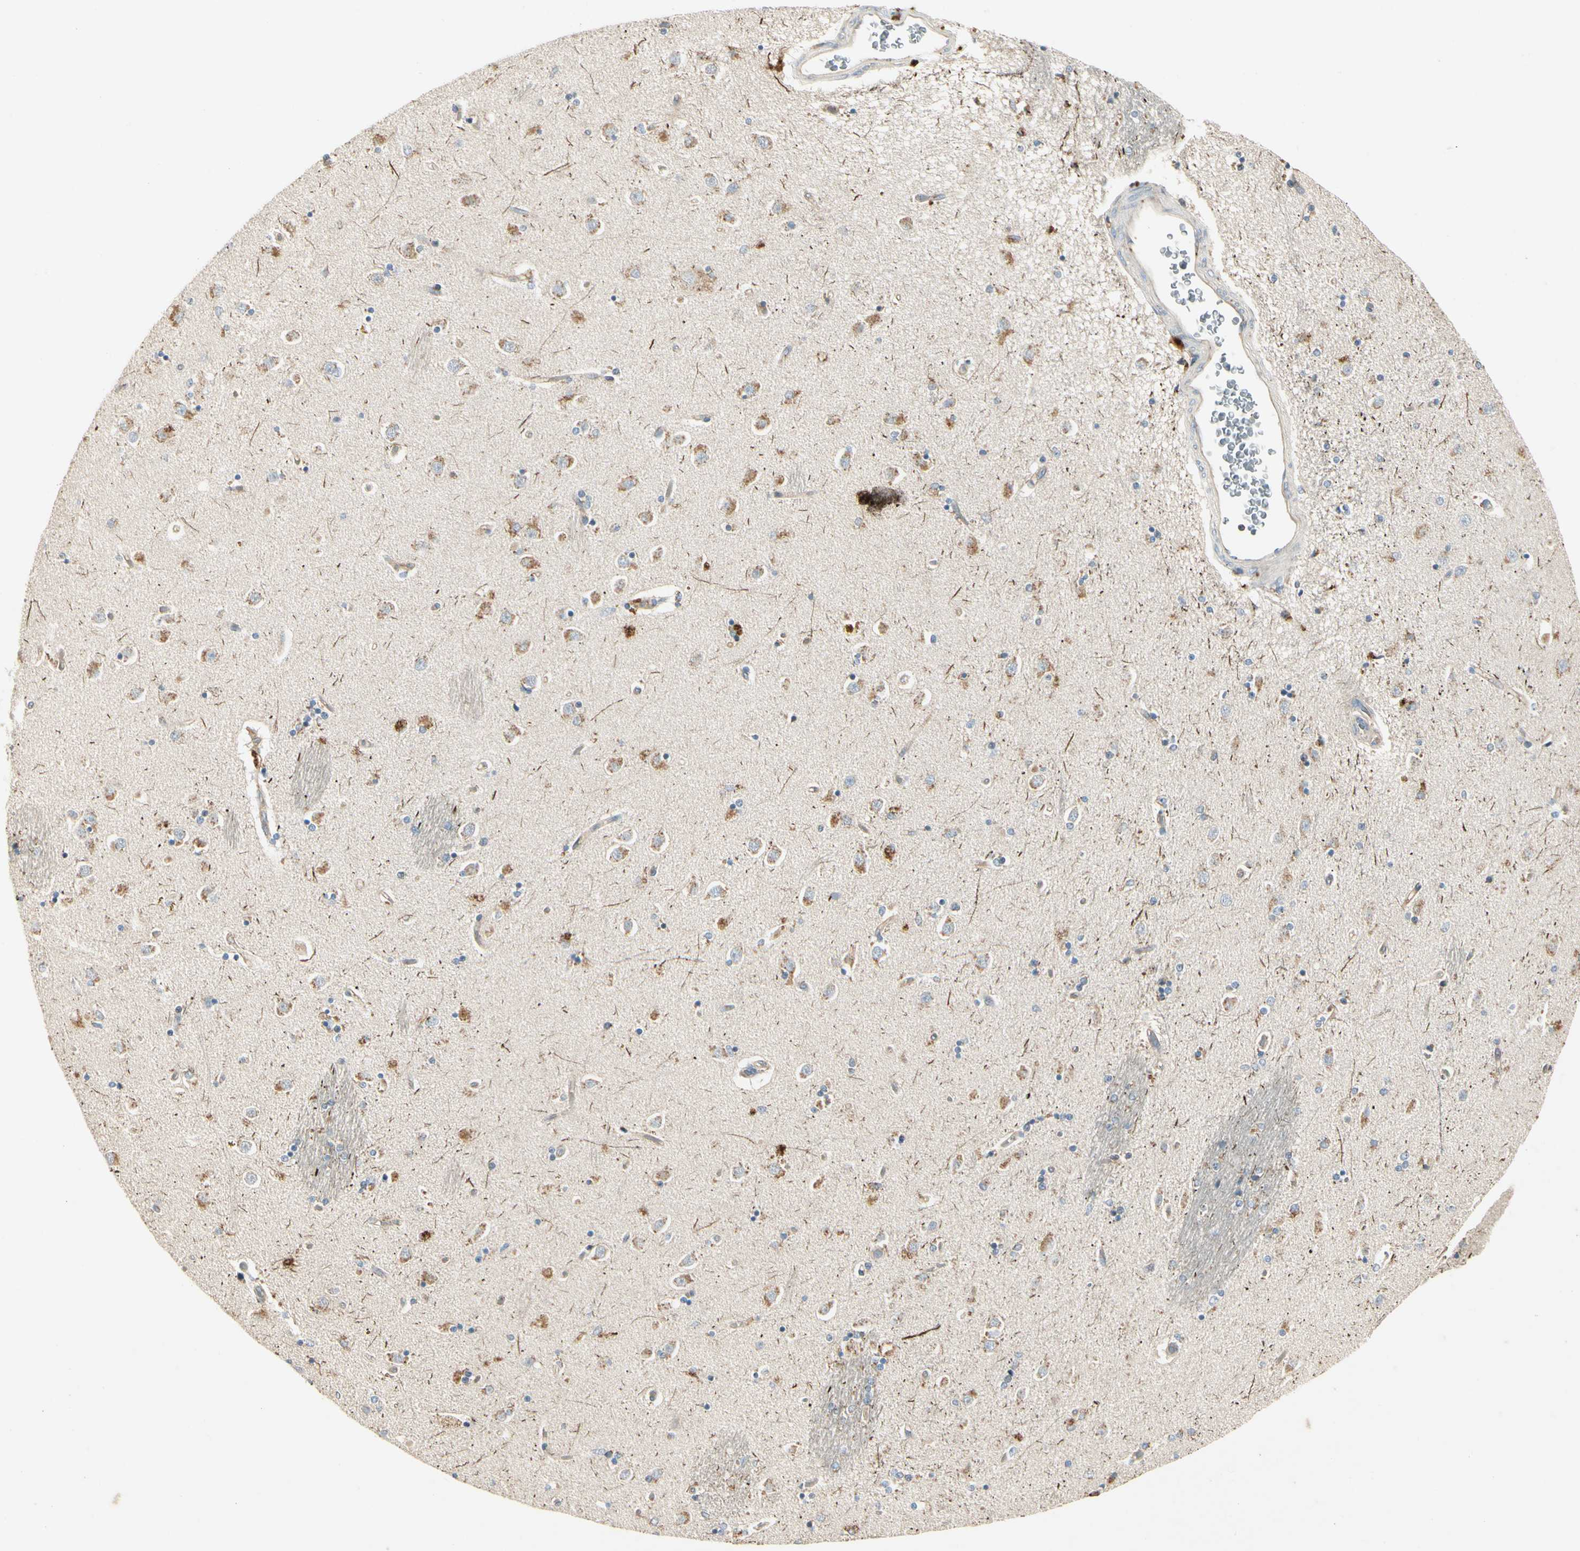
{"staining": {"intensity": "moderate", "quantity": "<25%", "location": "cytoplasmic/membranous"}, "tissue": "caudate", "cell_type": "Glial cells", "image_type": "normal", "snomed": [{"axis": "morphology", "description": "Normal tissue, NOS"}, {"axis": "topography", "description": "Lateral ventricle wall"}], "caption": "Immunohistochemistry (IHC) photomicrograph of benign caudate: human caudate stained using IHC exhibits low levels of moderate protein expression localized specifically in the cytoplasmic/membranous of glial cells, appearing as a cytoplasmic/membranous brown color.", "gene": "ABCA3", "patient": {"sex": "female", "age": 54}}